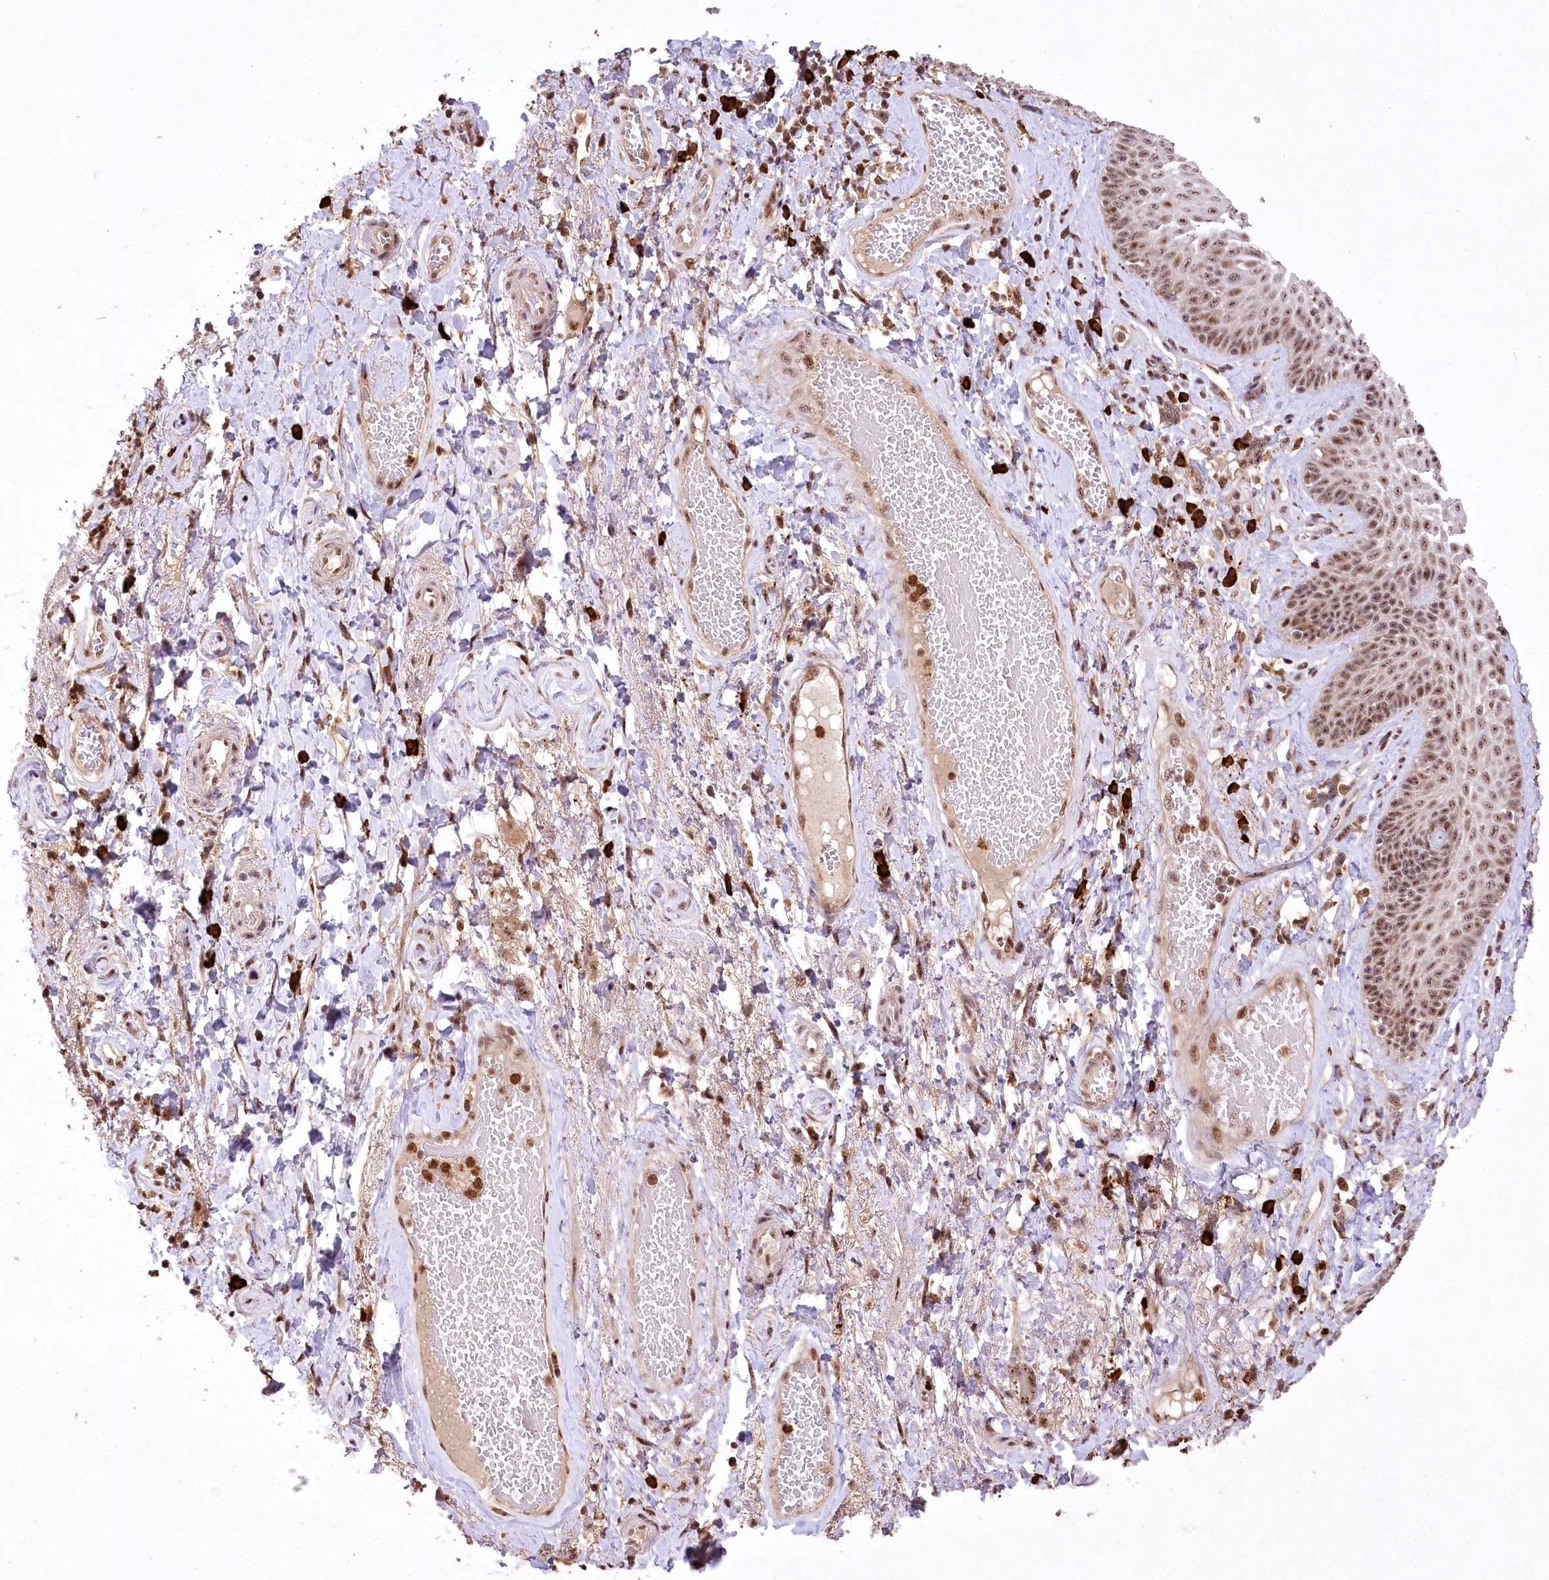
{"staining": {"intensity": "moderate", "quantity": ">75%", "location": "nuclear"}, "tissue": "skin", "cell_type": "Epidermal cells", "image_type": "normal", "snomed": [{"axis": "morphology", "description": "Normal tissue, NOS"}, {"axis": "topography", "description": "Anal"}], "caption": "This is an image of immunohistochemistry (IHC) staining of unremarkable skin, which shows moderate expression in the nuclear of epidermal cells.", "gene": "PYROXD1", "patient": {"sex": "male", "age": 69}}